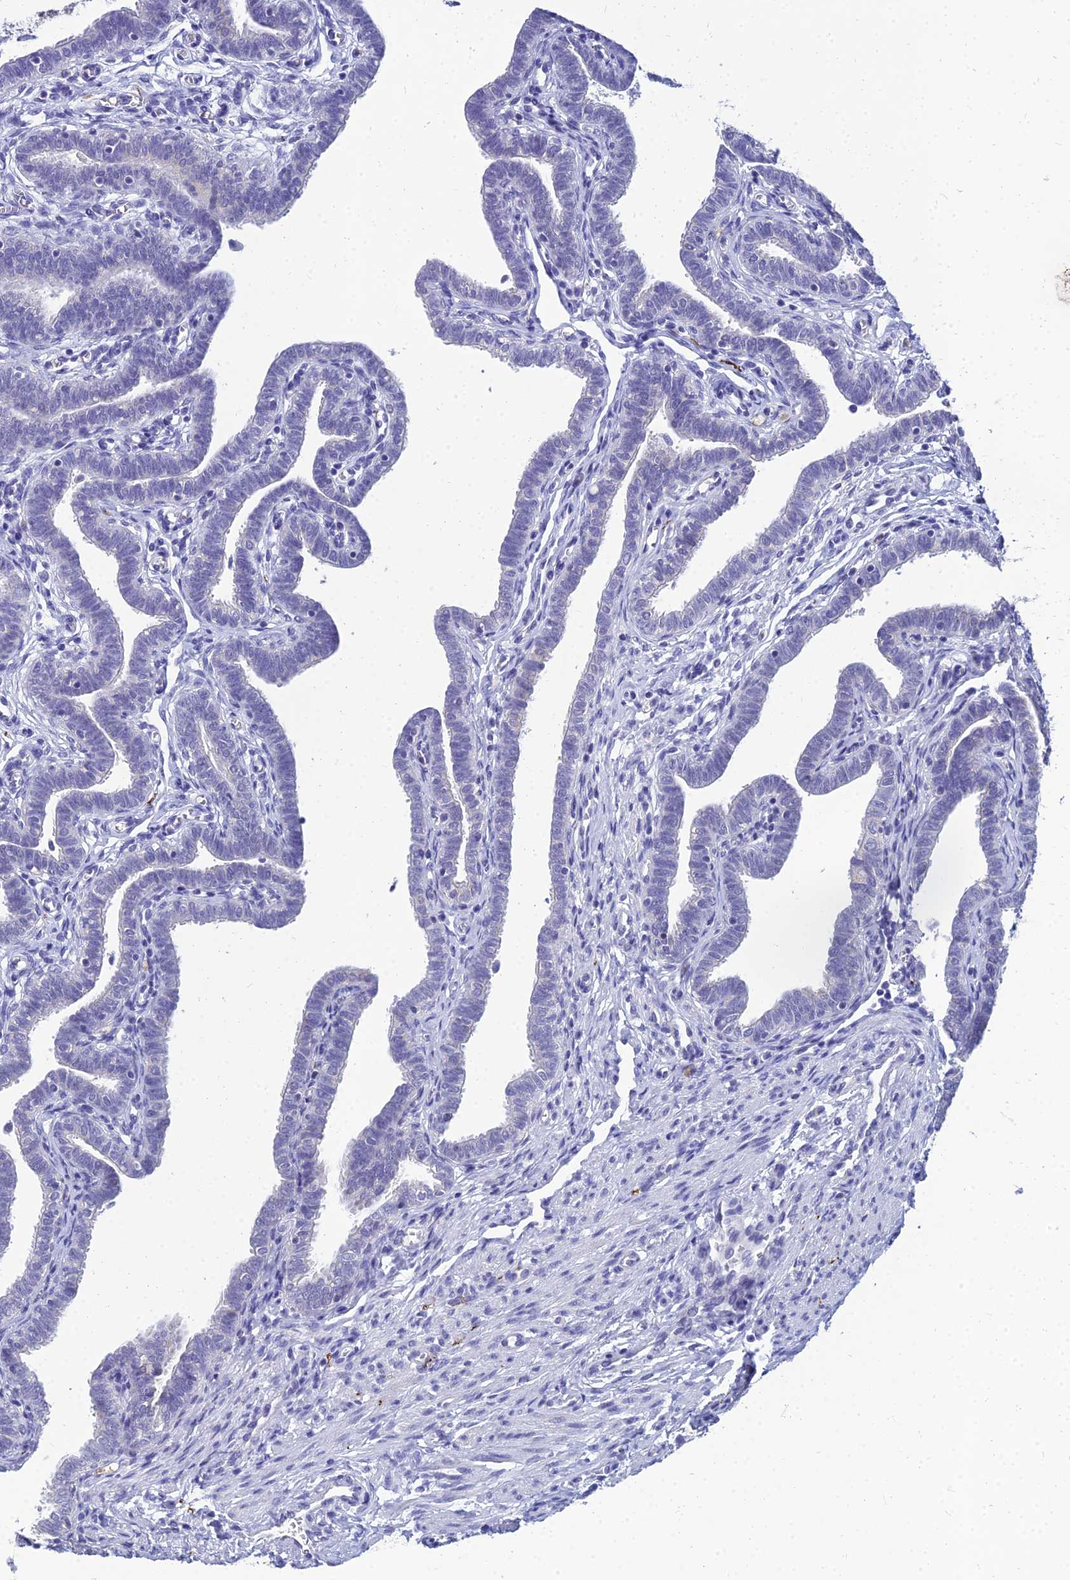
{"staining": {"intensity": "weak", "quantity": "<25%", "location": "cytoplasmic/membranous"}, "tissue": "fallopian tube", "cell_type": "Glandular cells", "image_type": "normal", "snomed": [{"axis": "morphology", "description": "Normal tissue, NOS"}, {"axis": "topography", "description": "Fallopian tube"}], "caption": "The photomicrograph exhibits no staining of glandular cells in normal fallopian tube.", "gene": "NPY", "patient": {"sex": "female", "age": 36}}